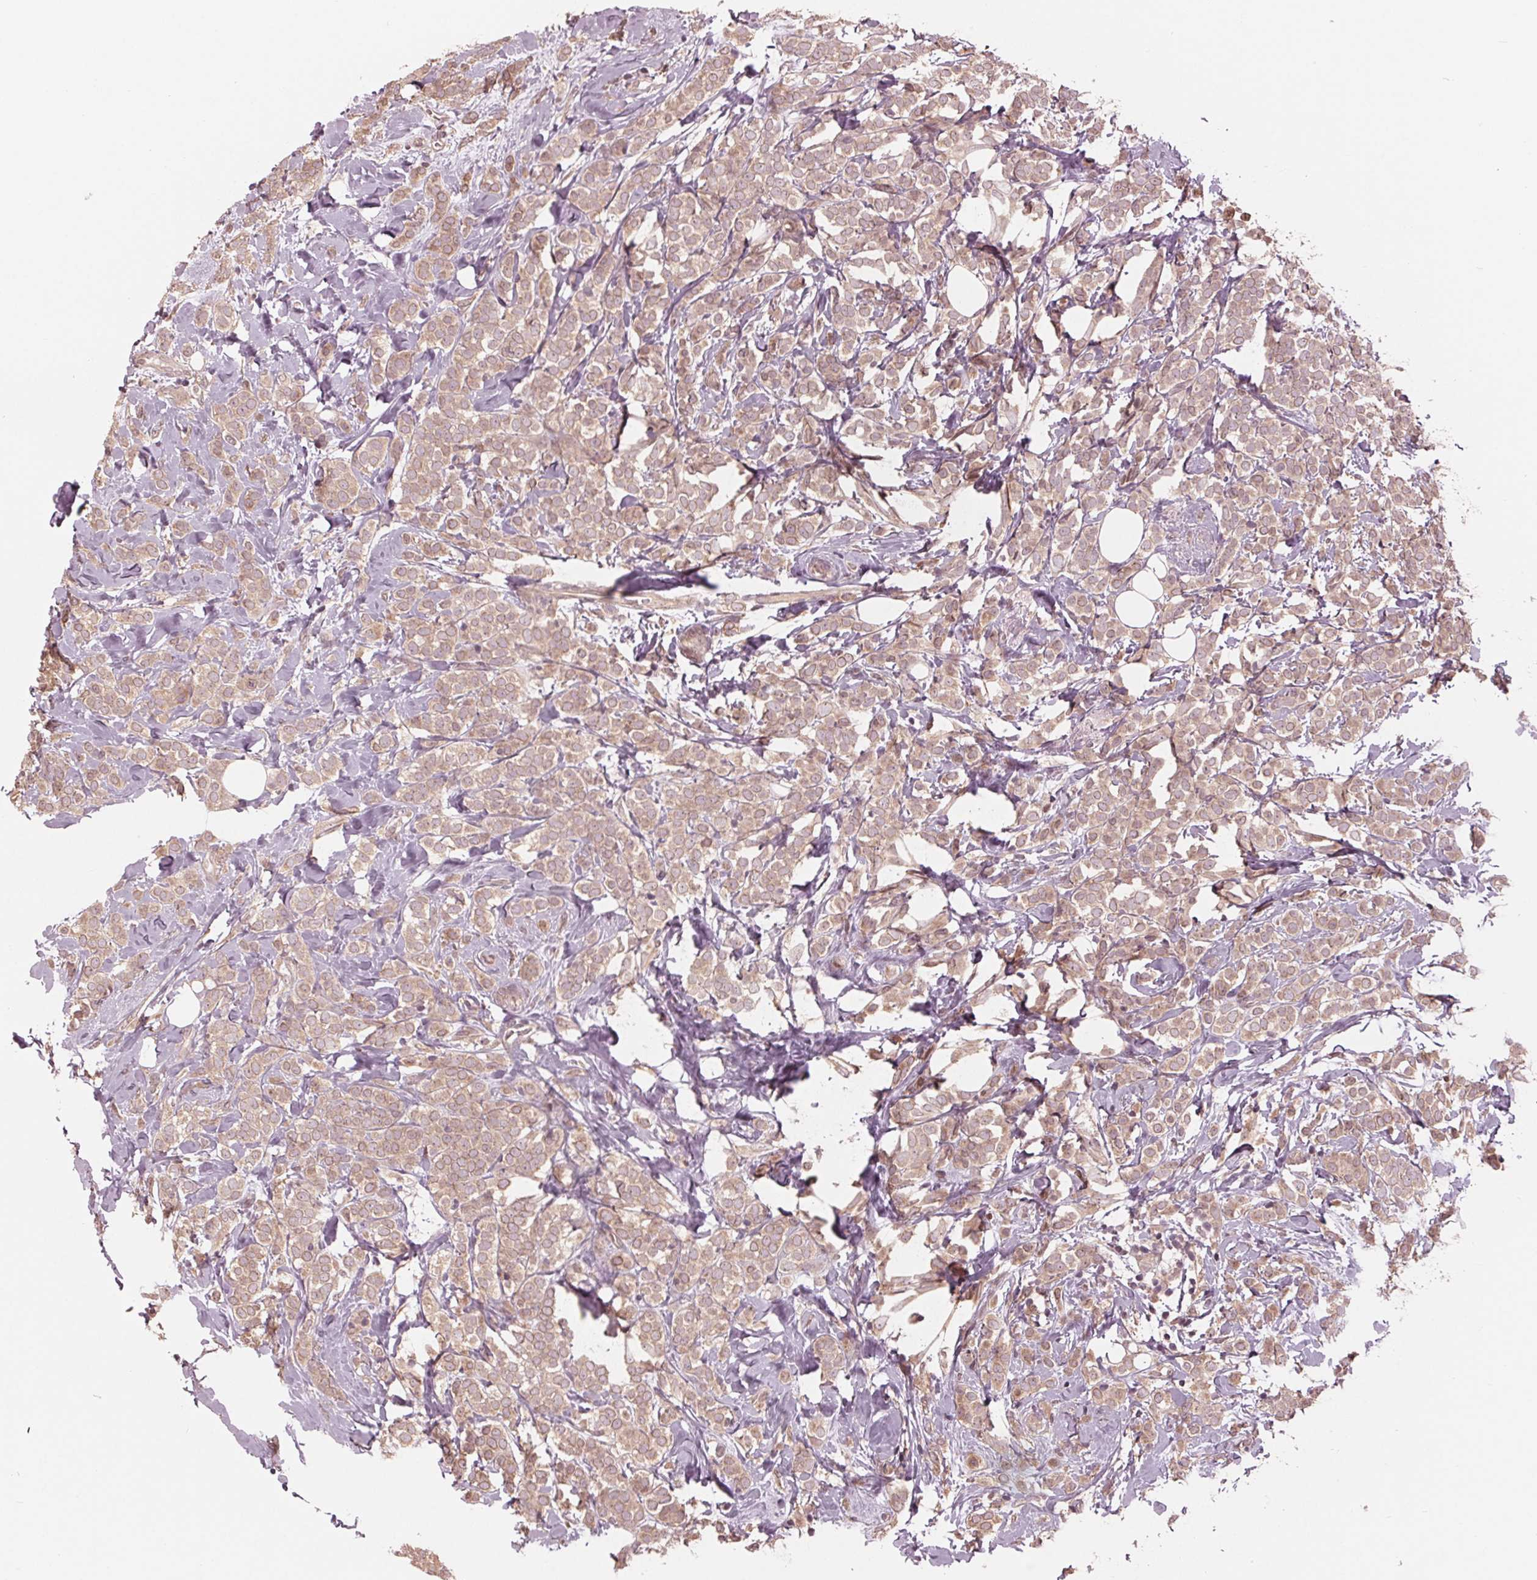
{"staining": {"intensity": "weak", "quantity": ">75%", "location": "cytoplasmic/membranous,nuclear"}, "tissue": "breast cancer", "cell_type": "Tumor cells", "image_type": "cancer", "snomed": [{"axis": "morphology", "description": "Lobular carcinoma"}, {"axis": "topography", "description": "Breast"}], "caption": "Immunohistochemical staining of human breast lobular carcinoma demonstrates weak cytoplasmic/membranous and nuclear protein staining in about >75% of tumor cells. The staining was performed using DAB (3,3'-diaminobenzidine), with brown indicating positive protein expression. Nuclei are stained blue with hematoxylin.", "gene": "ZNF471", "patient": {"sex": "female", "age": 49}}